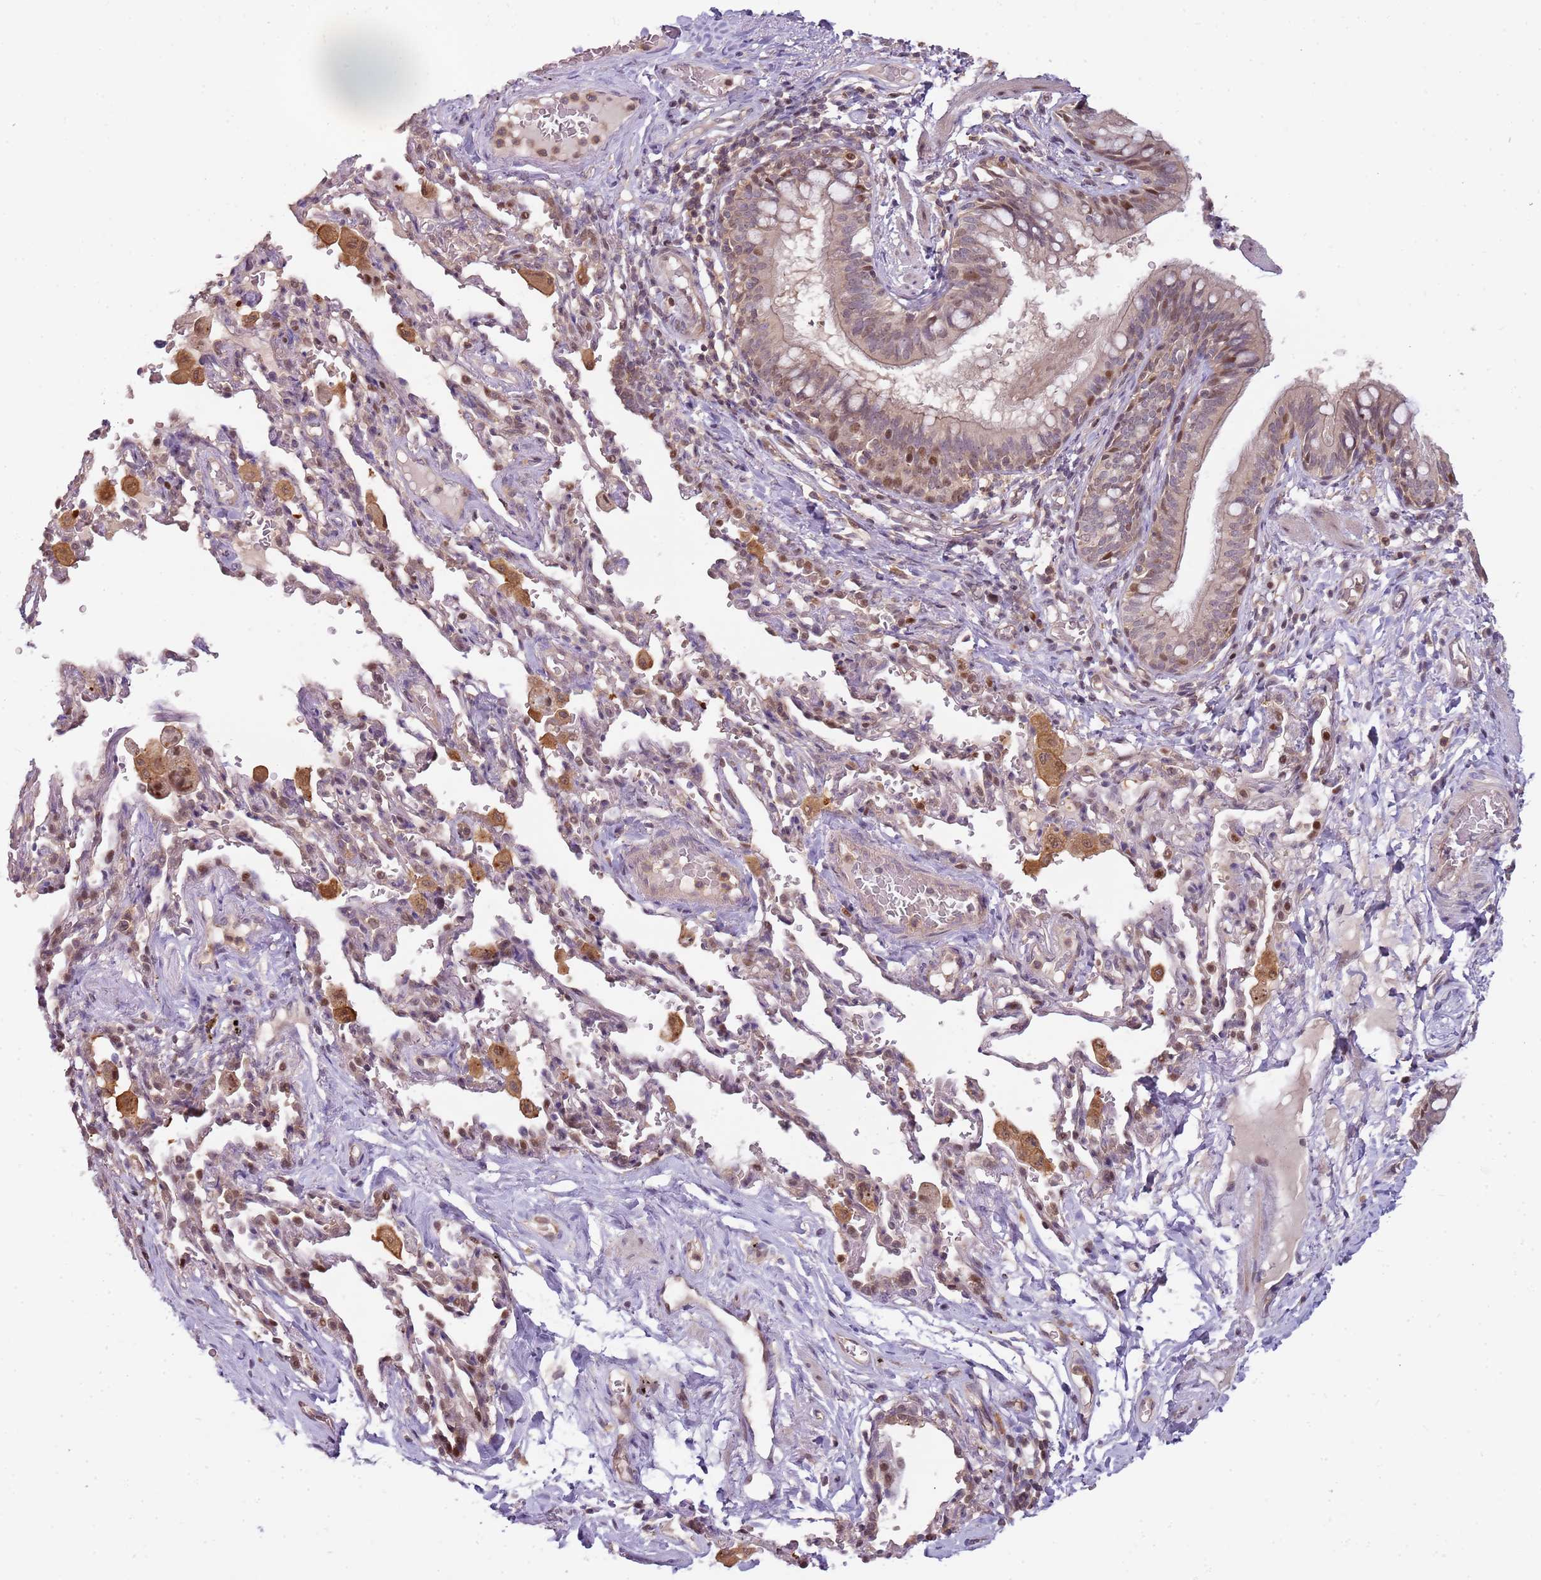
{"staining": {"intensity": "moderate", "quantity": "25%-75%", "location": "cytoplasmic/membranous,nuclear"}, "tissue": "bronchus", "cell_type": "Respiratory epithelial cells", "image_type": "normal", "snomed": [{"axis": "morphology", "description": "Normal tissue, NOS"}, {"axis": "topography", "description": "Cartilage tissue"}, {"axis": "topography", "description": "Bronchus"}], "caption": "Respiratory epithelial cells display medium levels of moderate cytoplasmic/membranous,nuclear expression in approximately 25%-75% of cells in normal human bronchus. The staining was performed using DAB, with brown indicating positive protein expression. Nuclei are stained blue with hematoxylin.", "gene": "GSTO2", "patient": {"sex": "female", "age": 36}}